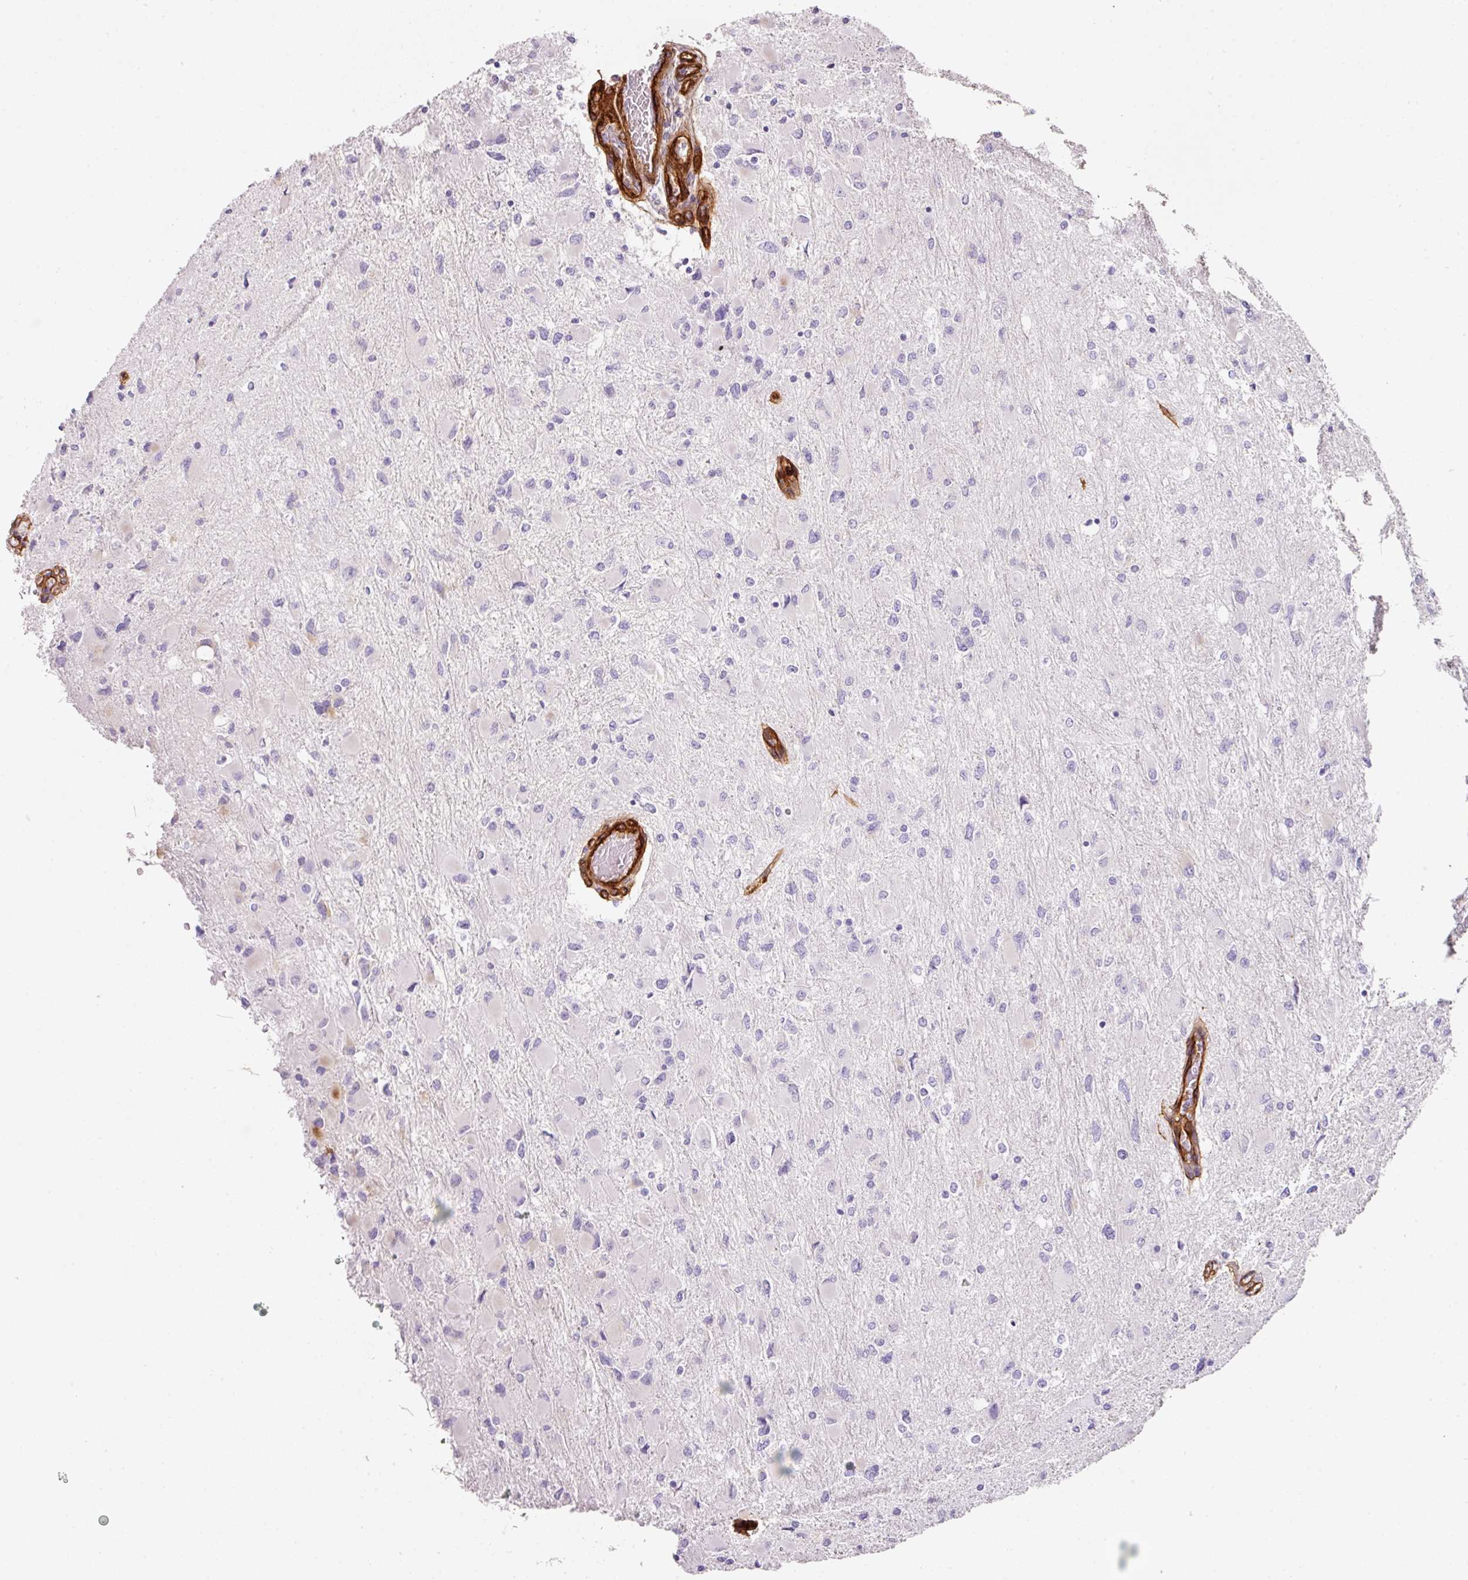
{"staining": {"intensity": "negative", "quantity": "none", "location": "none"}, "tissue": "glioma", "cell_type": "Tumor cells", "image_type": "cancer", "snomed": [{"axis": "morphology", "description": "Glioma, malignant, High grade"}, {"axis": "topography", "description": "Cerebral cortex"}], "caption": "Micrograph shows no protein staining in tumor cells of high-grade glioma (malignant) tissue.", "gene": "LOXL4", "patient": {"sex": "female", "age": 36}}